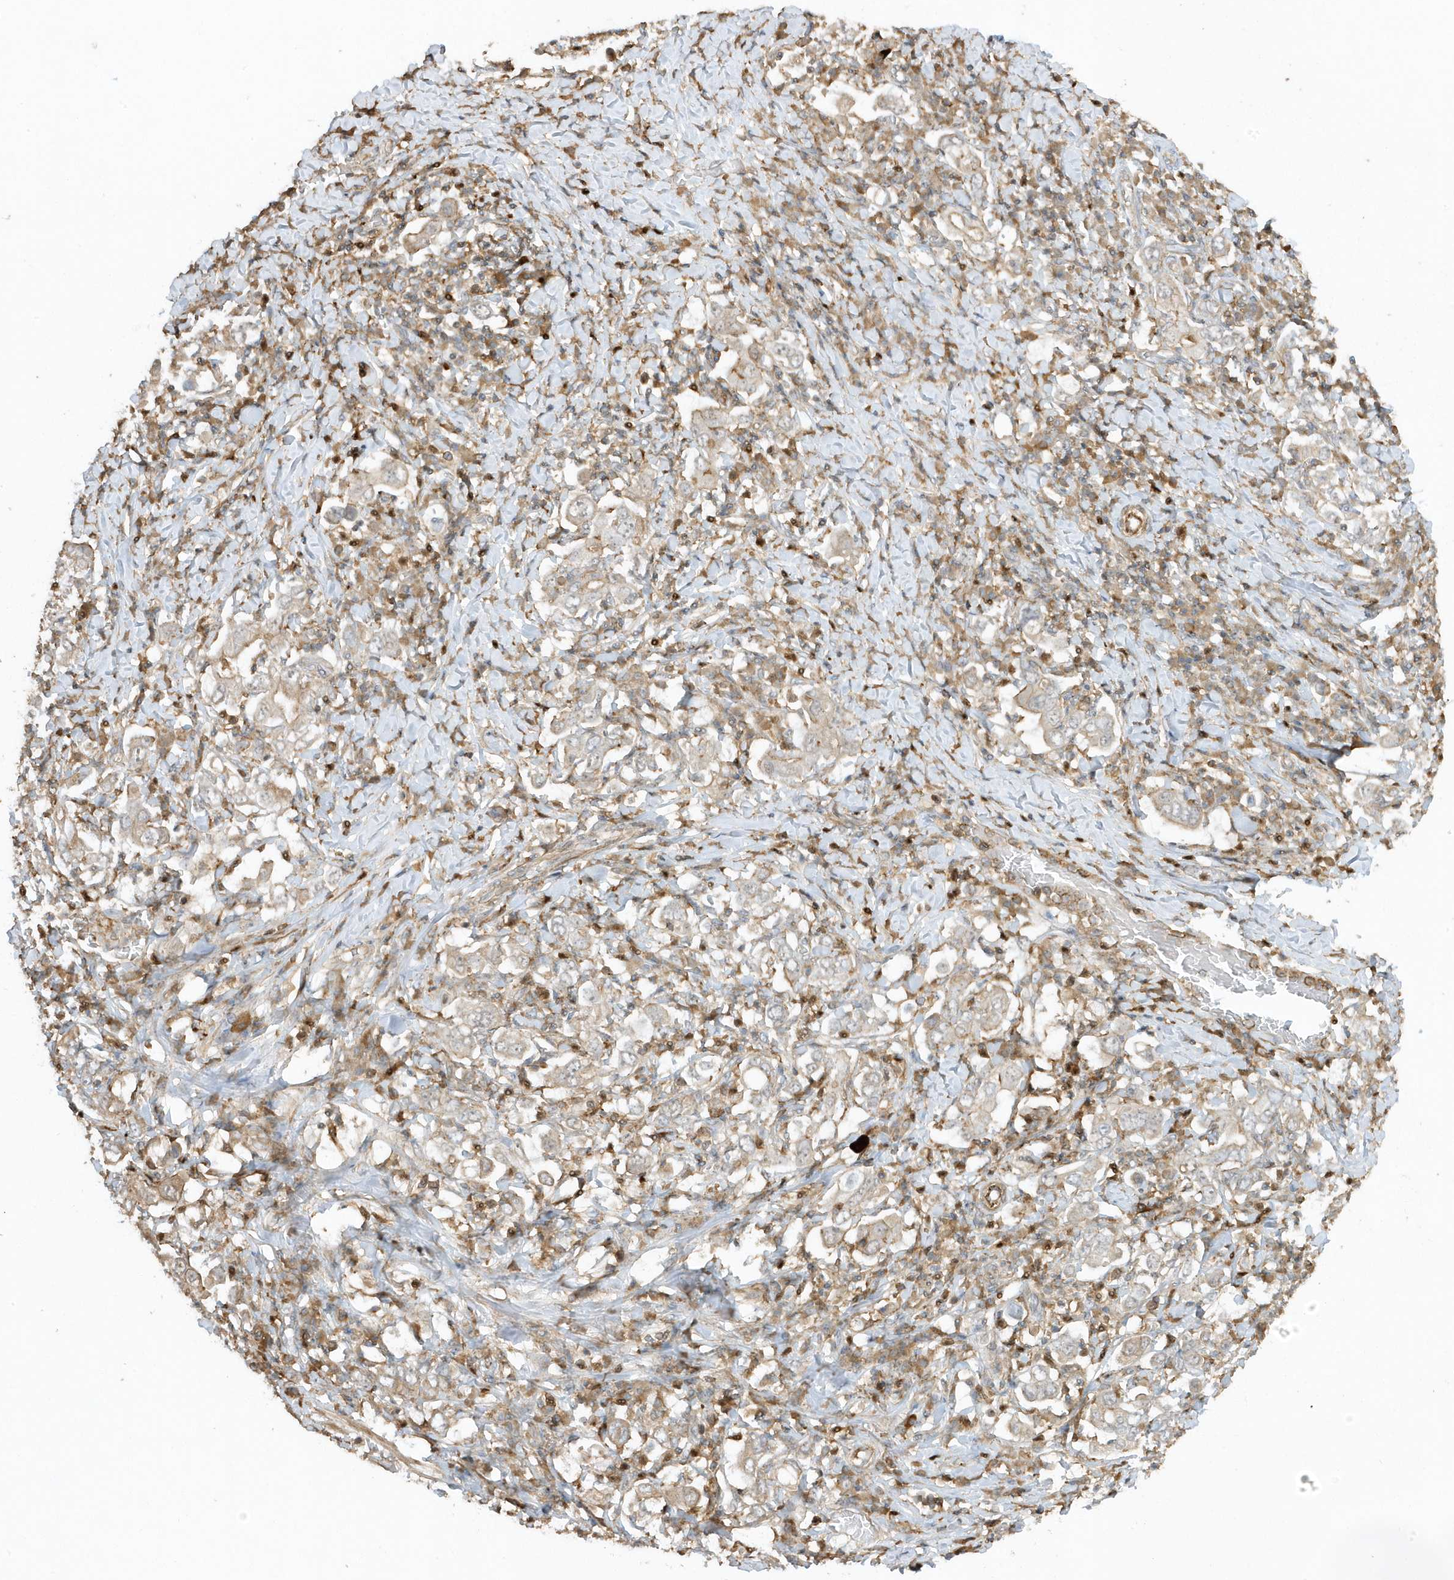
{"staining": {"intensity": "weak", "quantity": ">75%", "location": "cytoplasmic/membranous"}, "tissue": "stomach cancer", "cell_type": "Tumor cells", "image_type": "cancer", "snomed": [{"axis": "morphology", "description": "Adenocarcinoma, NOS"}, {"axis": "topography", "description": "Stomach, upper"}], "caption": "A histopathology image of stomach adenocarcinoma stained for a protein demonstrates weak cytoplasmic/membranous brown staining in tumor cells.", "gene": "ZBTB8A", "patient": {"sex": "male", "age": 62}}